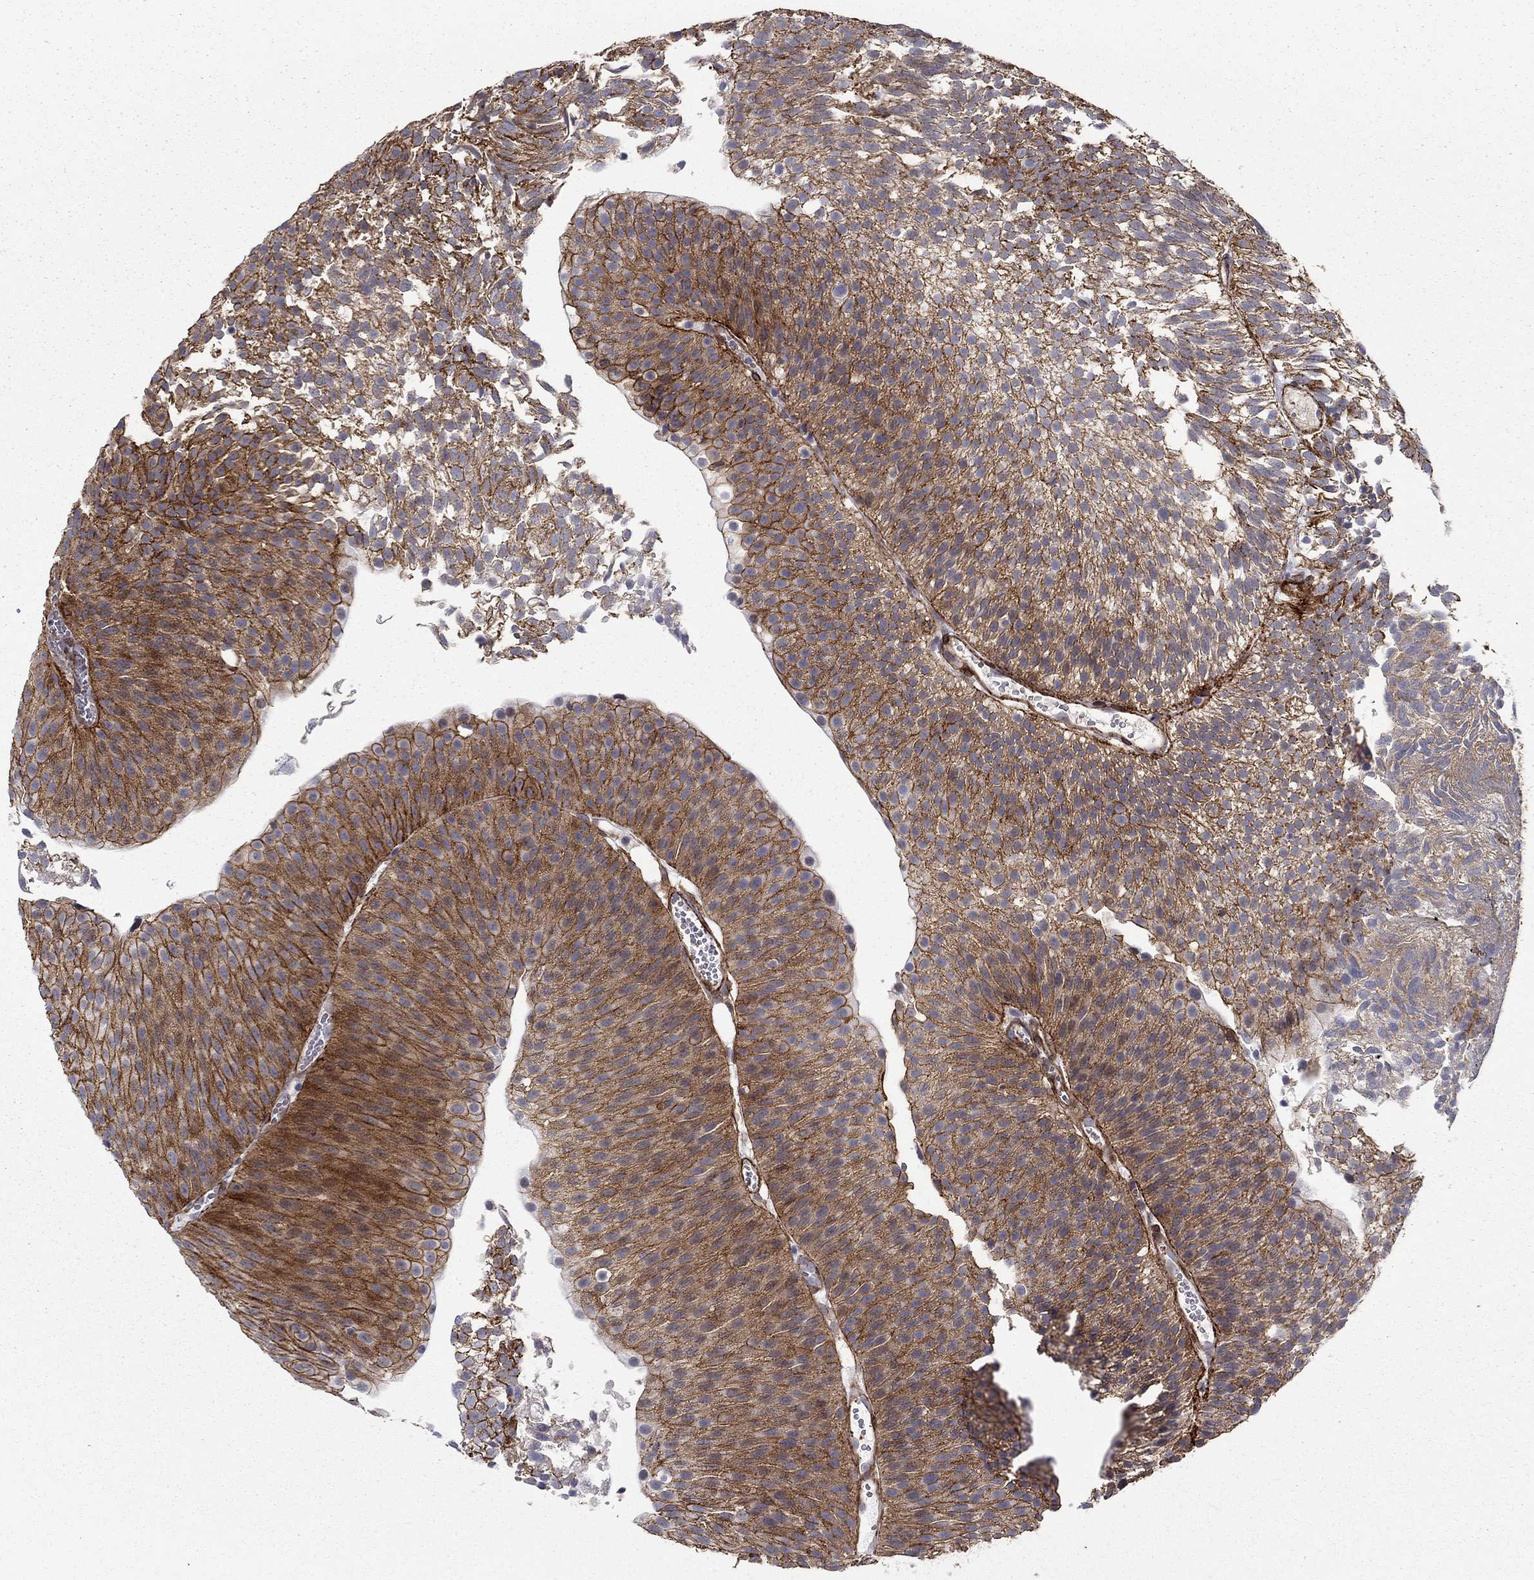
{"staining": {"intensity": "strong", "quantity": ">75%", "location": "cytoplasmic/membranous"}, "tissue": "urothelial cancer", "cell_type": "Tumor cells", "image_type": "cancer", "snomed": [{"axis": "morphology", "description": "Urothelial carcinoma, Low grade"}, {"axis": "topography", "description": "Urinary bladder"}], "caption": "Strong cytoplasmic/membranous staining for a protein is appreciated in about >75% of tumor cells of low-grade urothelial carcinoma using immunohistochemistry (IHC).", "gene": "KRBA1", "patient": {"sex": "male", "age": 65}}